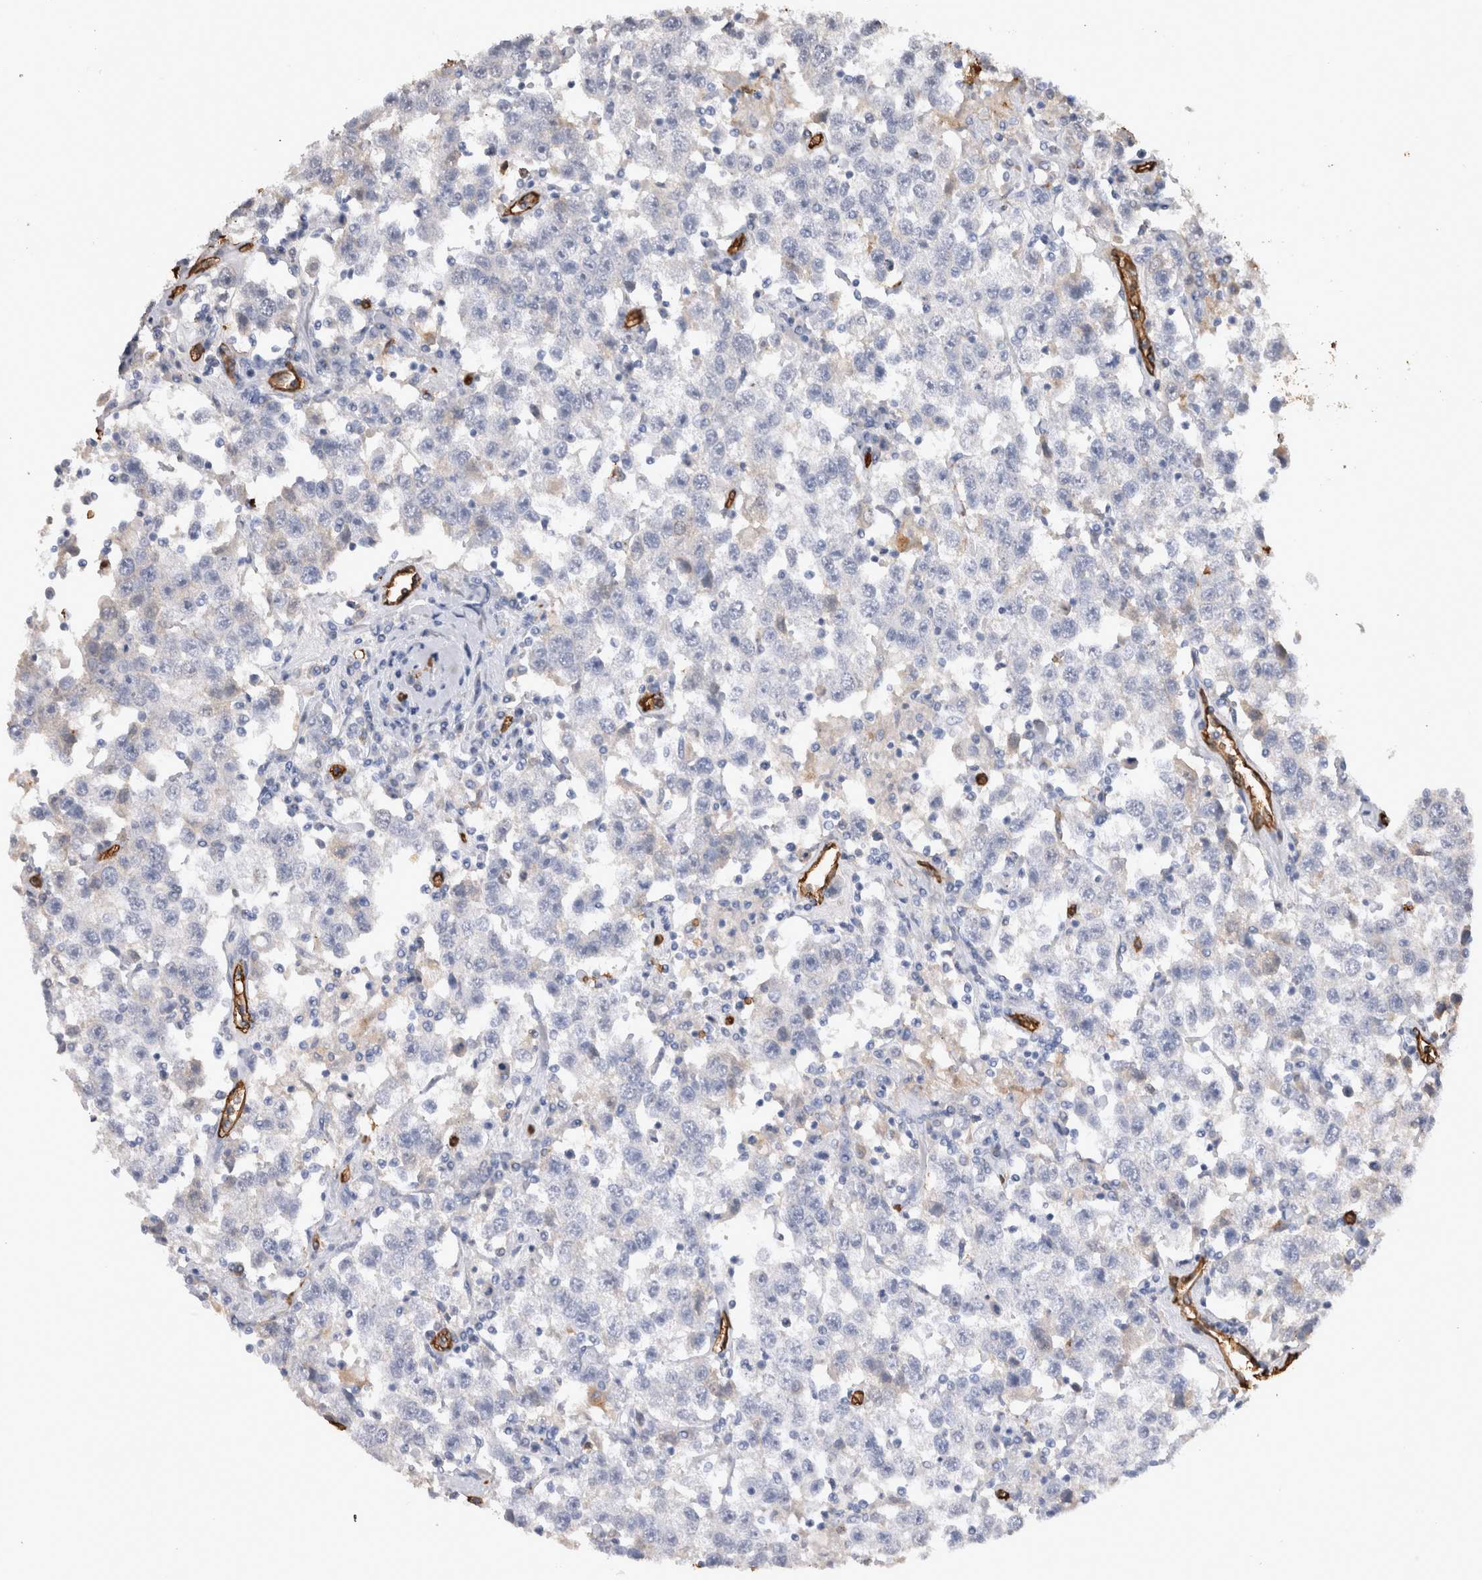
{"staining": {"intensity": "negative", "quantity": "none", "location": "none"}, "tissue": "testis cancer", "cell_type": "Tumor cells", "image_type": "cancer", "snomed": [{"axis": "morphology", "description": "Seminoma, NOS"}, {"axis": "topography", "description": "Testis"}], "caption": "This is an immunohistochemistry (IHC) image of human testis seminoma. There is no staining in tumor cells.", "gene": "IL17RC", "patient": {"sex": "male", "age": 41}}